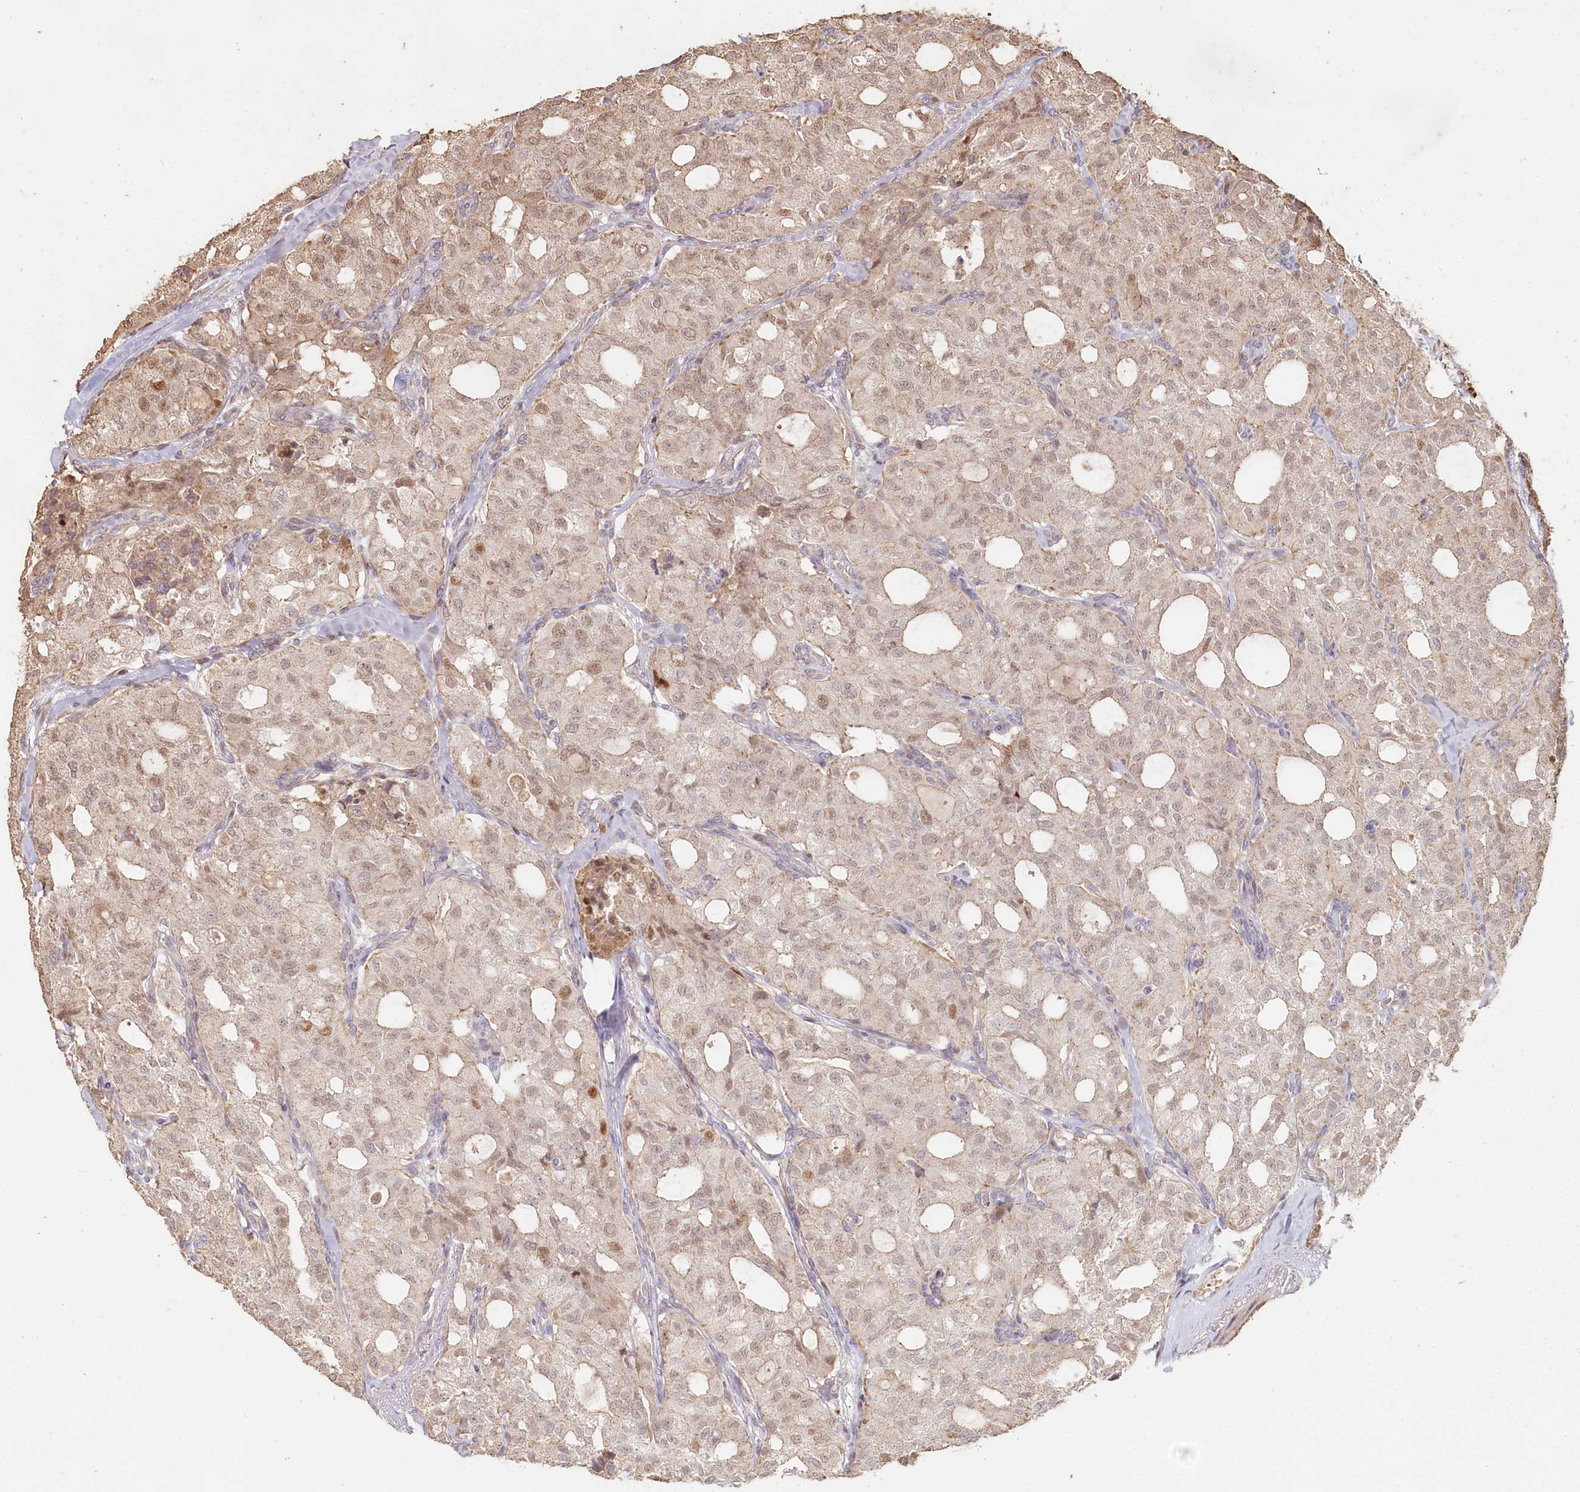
{"staining": {"intensity": "moderate", "quantity": "25%-75%", "location": "nuclear"}, "tissue": "thyroid cancer", "cell_type": "Tumor cells", "image_type": "cancer", "snomed": [{"axis": "morphology", "description": "Follicular adenoma carcinoma, NOS"}, {"axis": "topography", "description": "Thyroid gland"}], "caption": "An immunohistochemistry photomicrograph of tumor tissue is shown. Protein staining in brown labels moderate nuclear positivity in thyroid follicular adenoma carcinoma within tumor cells. Using DAB (brown) and hematoxylin (blue) stains, captured at high magnification using brightfield microscopy.", "gene": "HAL", "patient": {"sex": "male", "age": 75}}